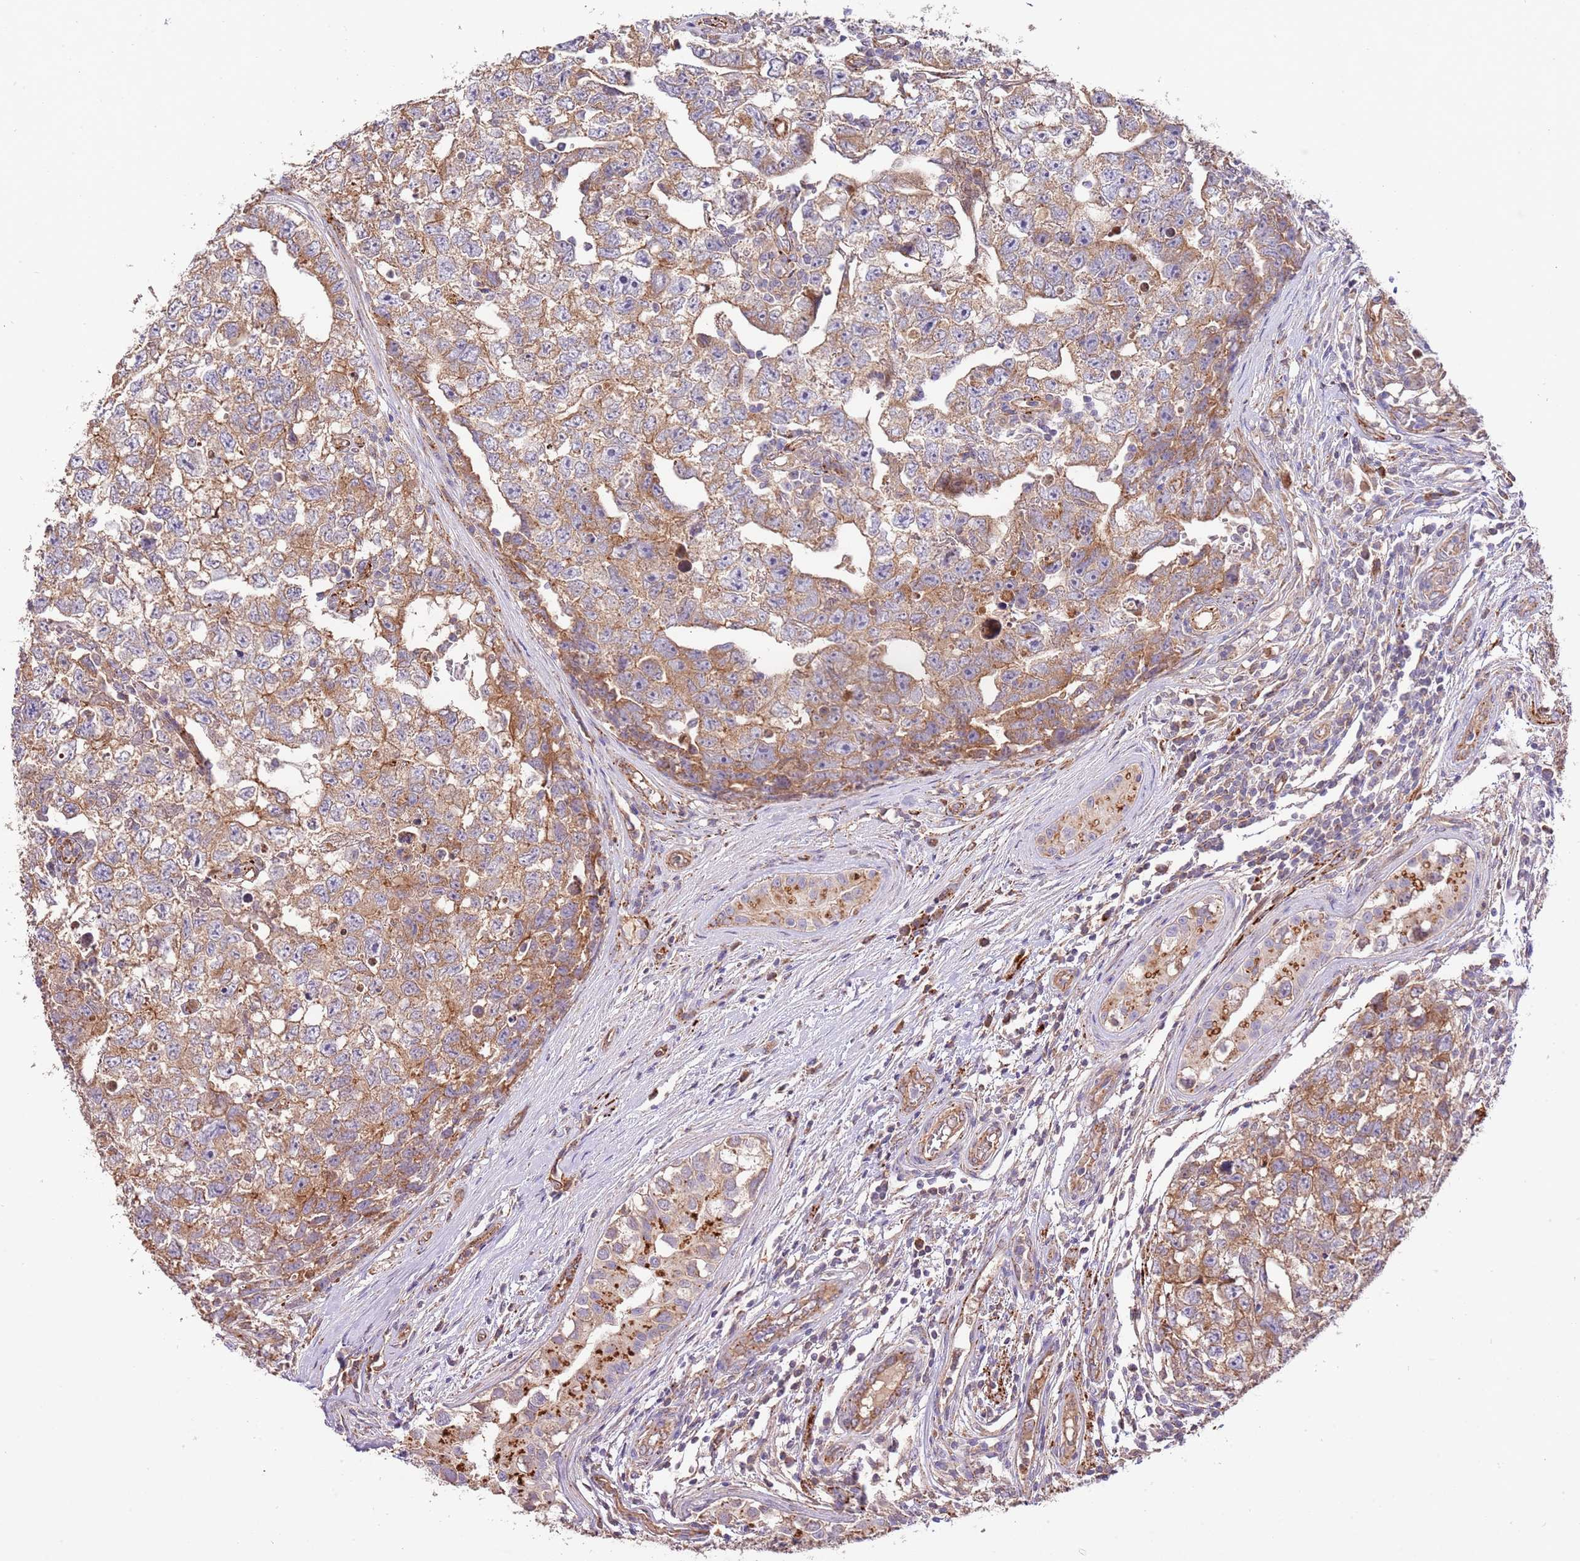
{"staining": {"intensity": "moderate", "quantity": "25%-75%", "location": "cytoplasmic/membranous"}, "tissue": "testis cancer", "cell_type": "Tumor cells", "image_type": "cancer", "snomed": [{"axis": "morphology", "description": "Carcinoma, Embryonal, NOS"}, {"axis": "topography", "description": "Testis"}], "caption": "Brown immunohistochemical staining in testis embryonal carcinoma reveals moderate cytoplasmic/membranous expression in about 25%-75% of tumor cells.", "gene": "DOCK6", "patient": {"sex": "male", "age": 22}}